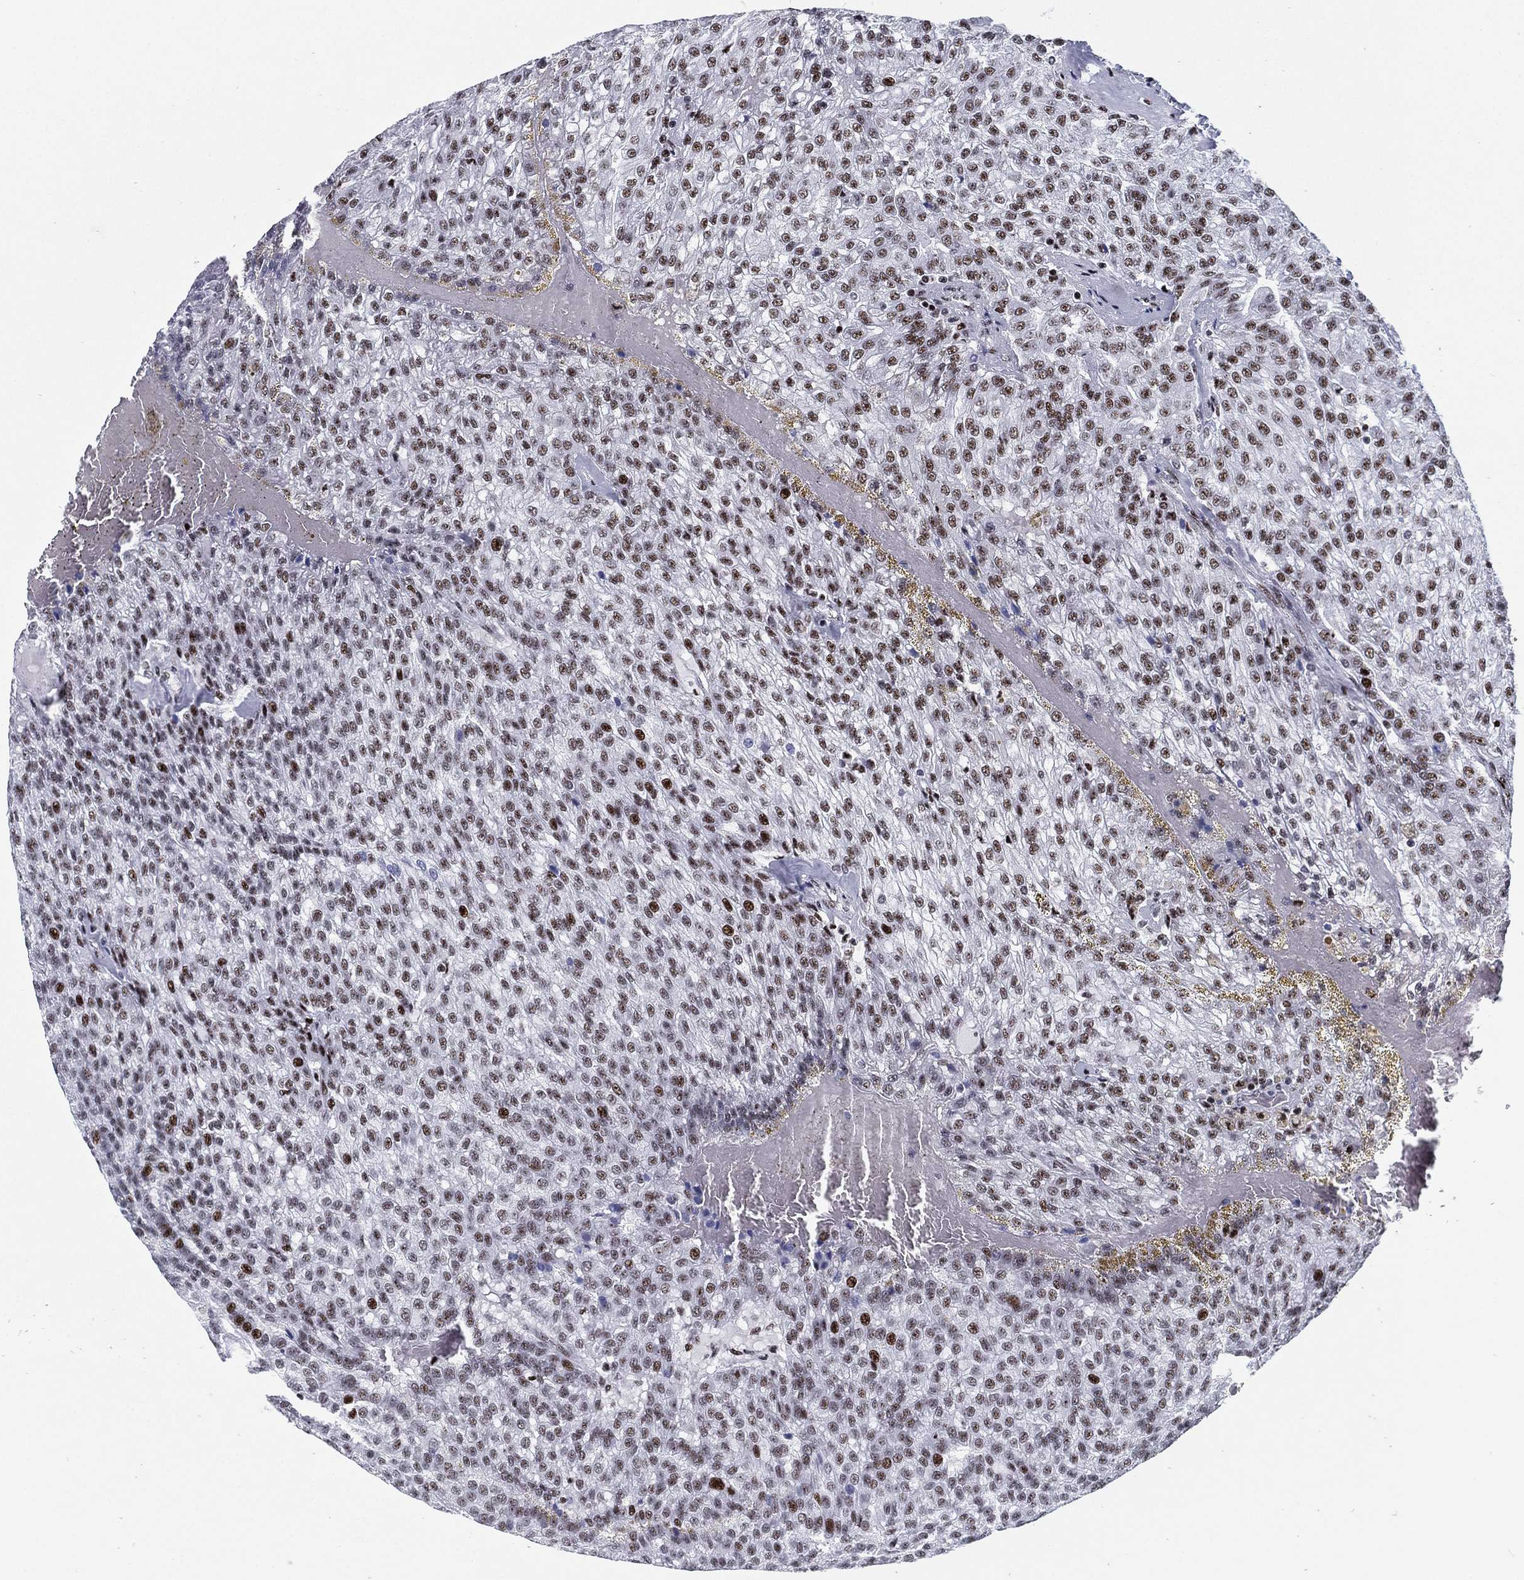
{"staining": {"intensity": "moderate", "quantity": ">75%", "location": "nuclear"}, "tissue": "renal cancer", "cell_type": "Tumor cells", "image_type": "cancer", "snomed": [{"axis": "morphology", "description": "Adenocarcinoma, NOS"}, {"axis": "topography", "description": "Kidney"}], "caption": "The immunohistochemical stain highlights moderate nuclear expression in tumor cells of renal adenocarcinoma tissue.", "gene": "CYB561D2", "patient": {"sex": "male", "age": 63}}